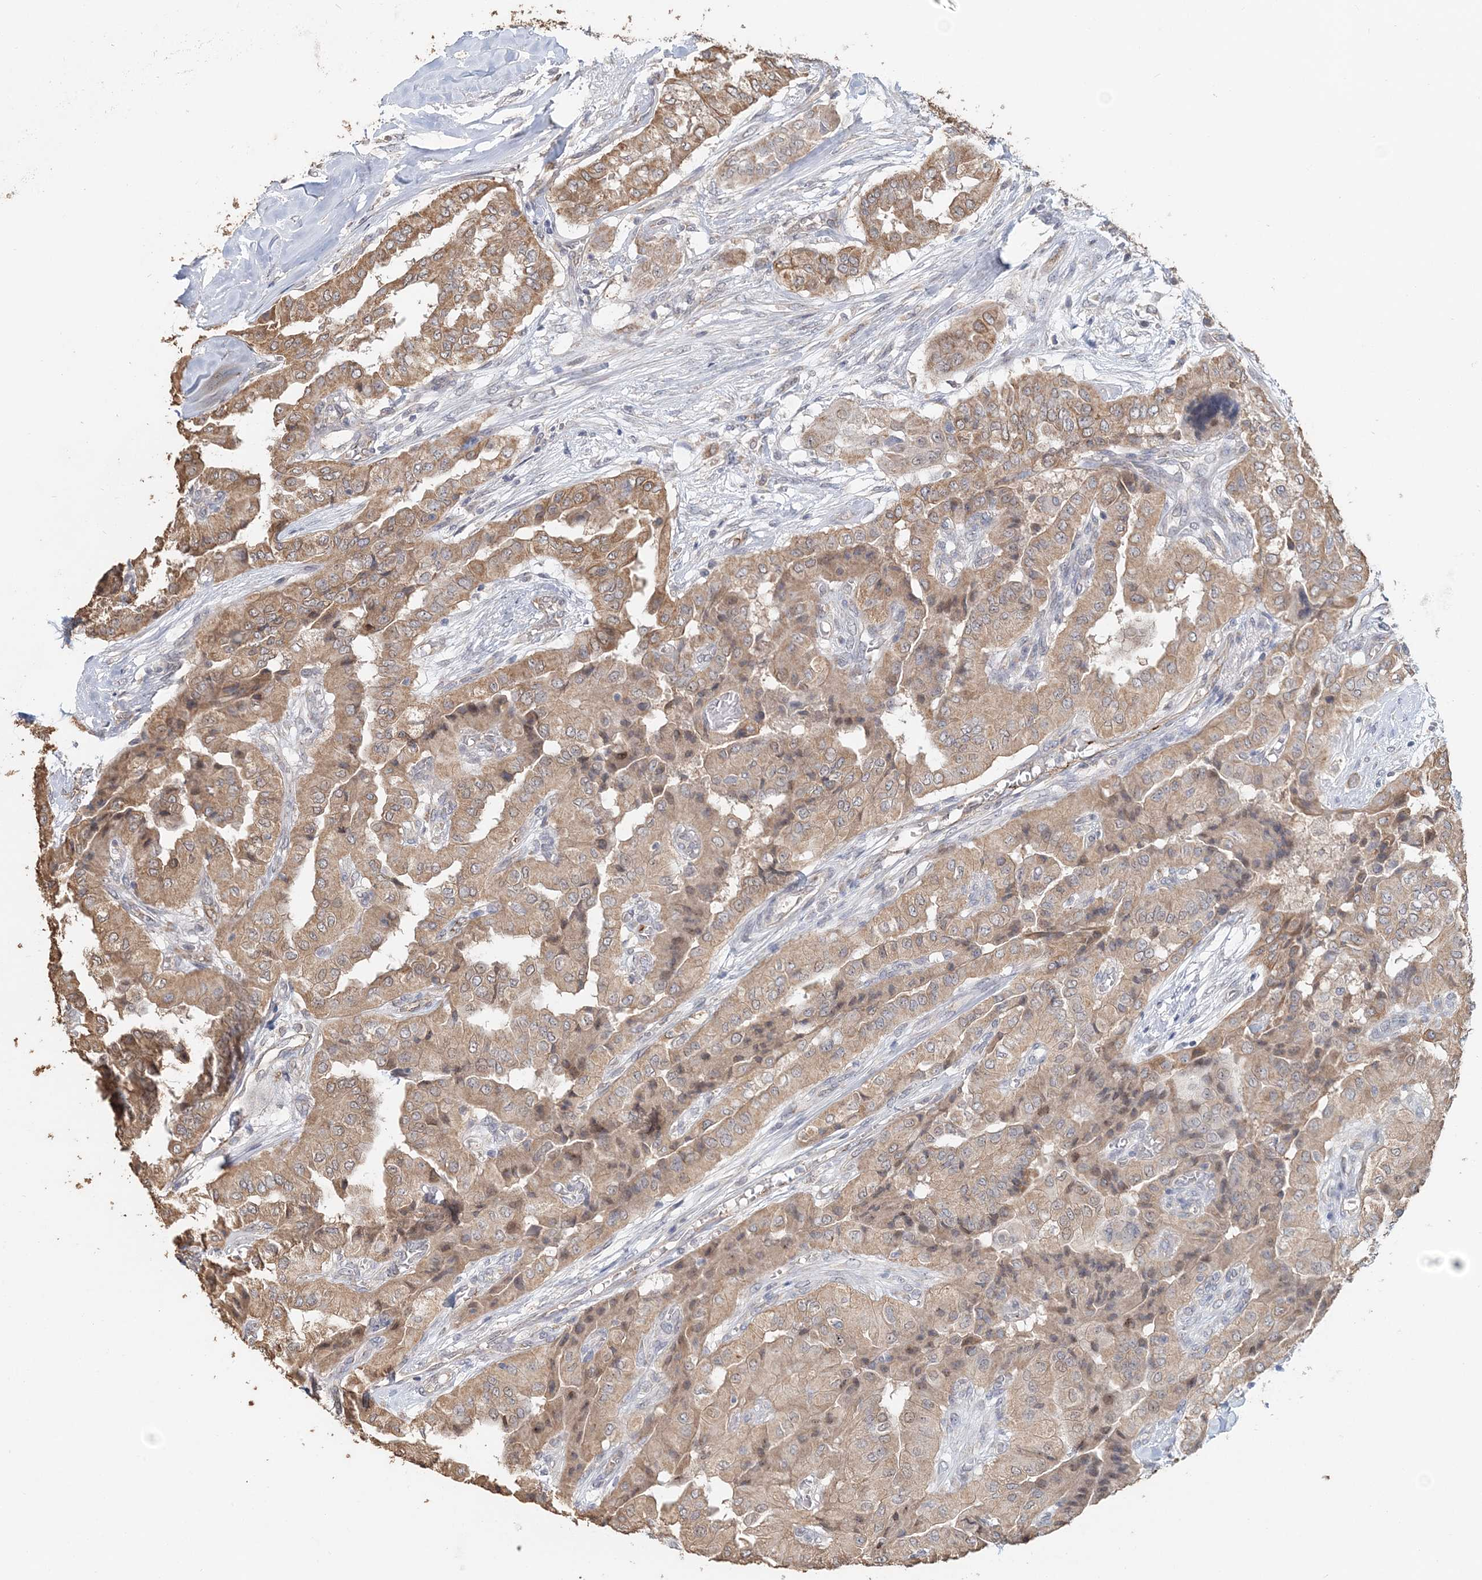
{"staining": {"intensity": "moderate", "quantity": ">75%", "location": "cytoplasmic/membranous"}, "tissue": "thyroid cancer", "cell_type": "Tumor cells", "image_type": "cancer", "snomed": [{"axis": "morphology", "description": "Papillary adenocarcinoma, NOS"}, {"axis": "topography", "description": "Thyroid gland"}], "caption": "IHC photomicrograph of thyroid cancer (papillary adenocarcinoma) stained for a protein (brown), which displays medium levels of moderate cytoplasmic/membranous positivity in about >75% of tumor cells.", "gene": "FBXO38", "patient": {"sex": "female", "age": 59}}